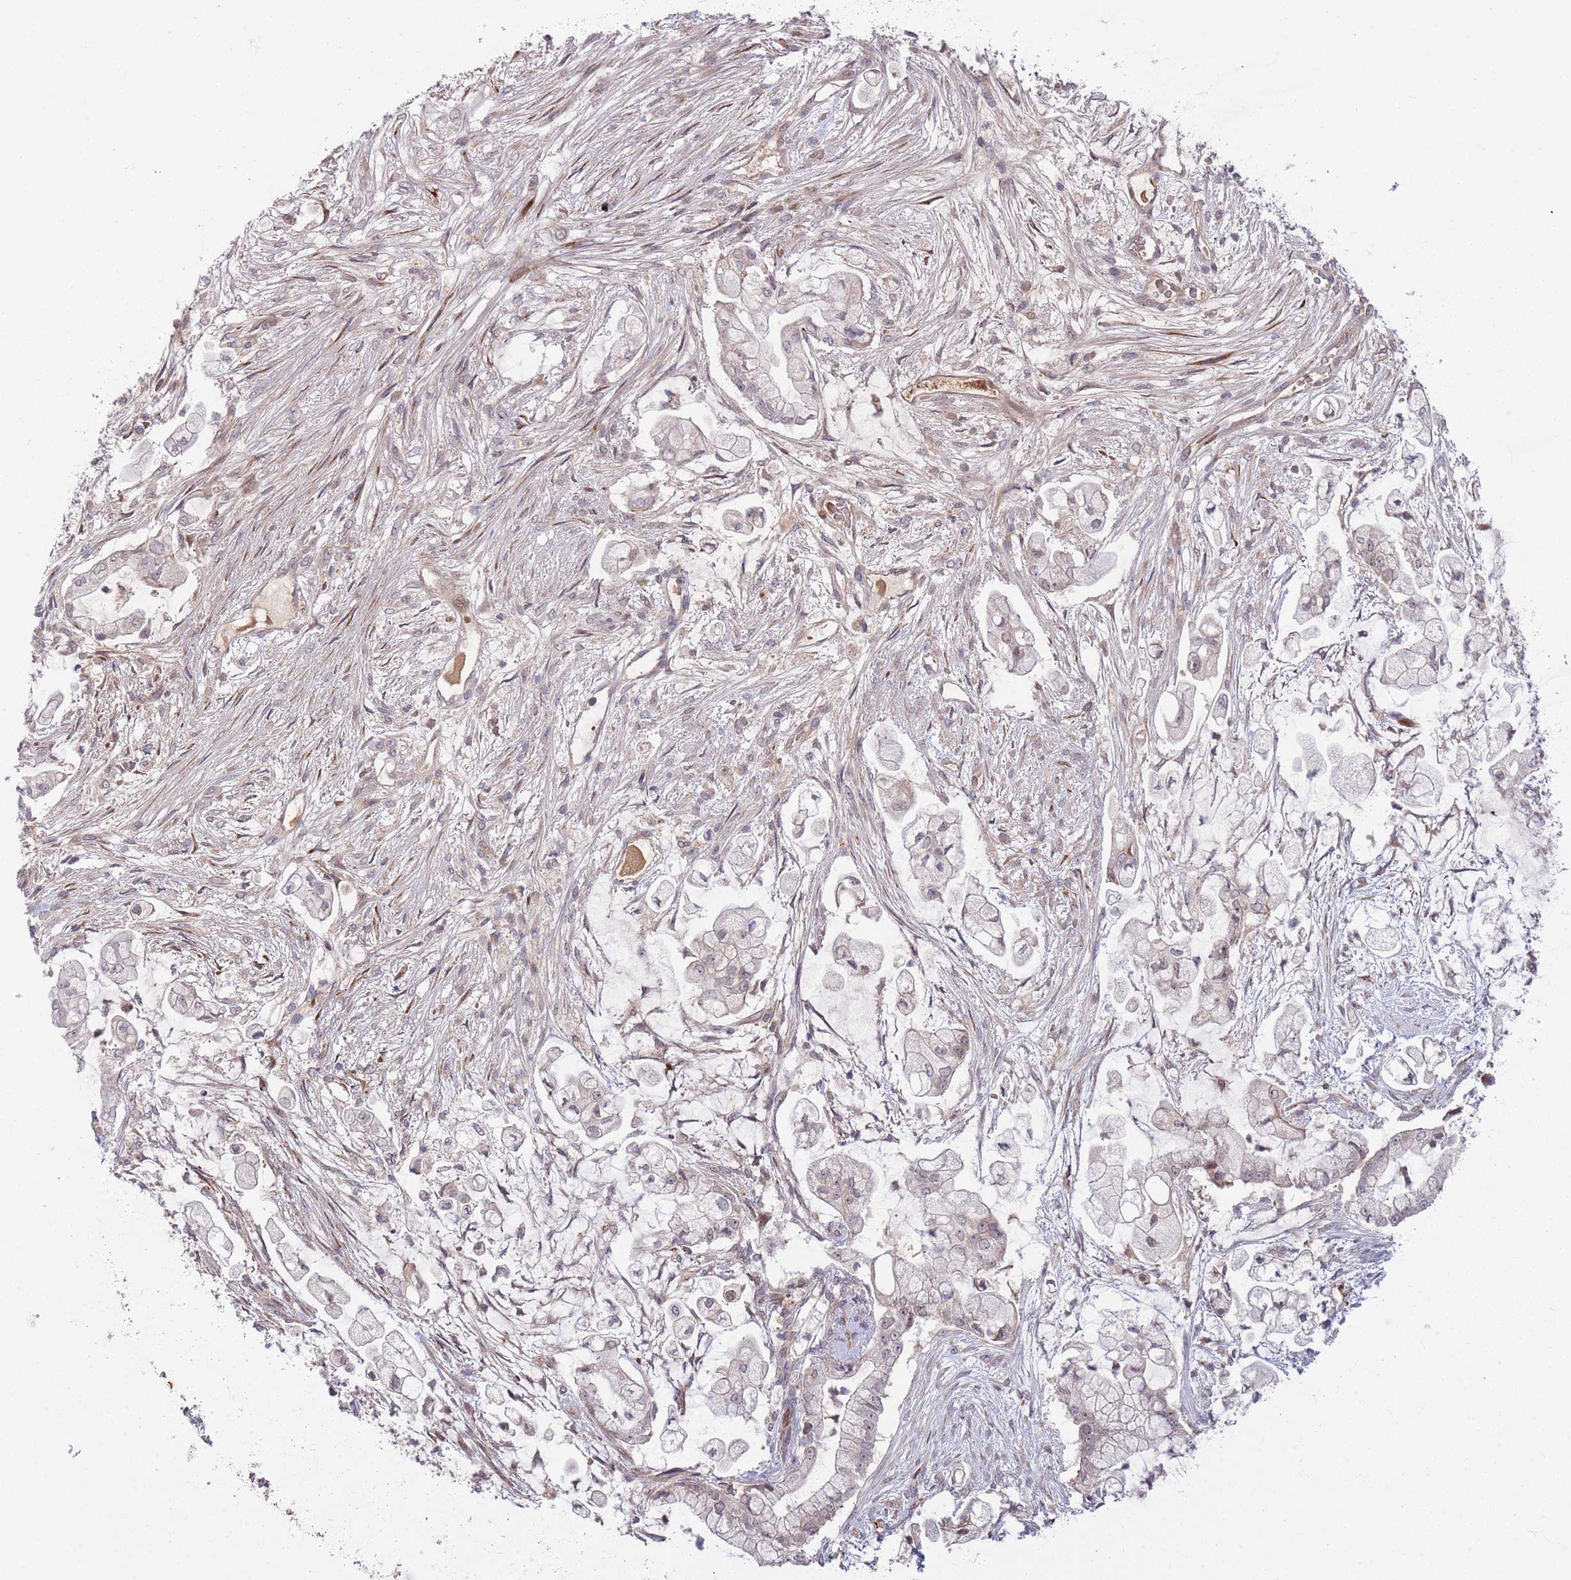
{"staining": {"intensity": "negative", "quantity": "none", "location": "none"}, "tissue": "pancreatic cancer", "cell_type": "Tumor cells", "image_type": "cancer", "snomed": [{"axis": "morphology", "description": "Adenocarcinoma, NOS"}, {"axis": "topography", "description": "Pancreas"}], "caption": "High magnification brightfield microscopy of pancreatic cancer stained with DAB (3,3'-diaminobenzidine) (brown) and counterstained with hematoxylin (blue): tumor cells show no significant positivity.", "gene": "NT5DC4", "patient": {"sex": "female", "age": 69}}